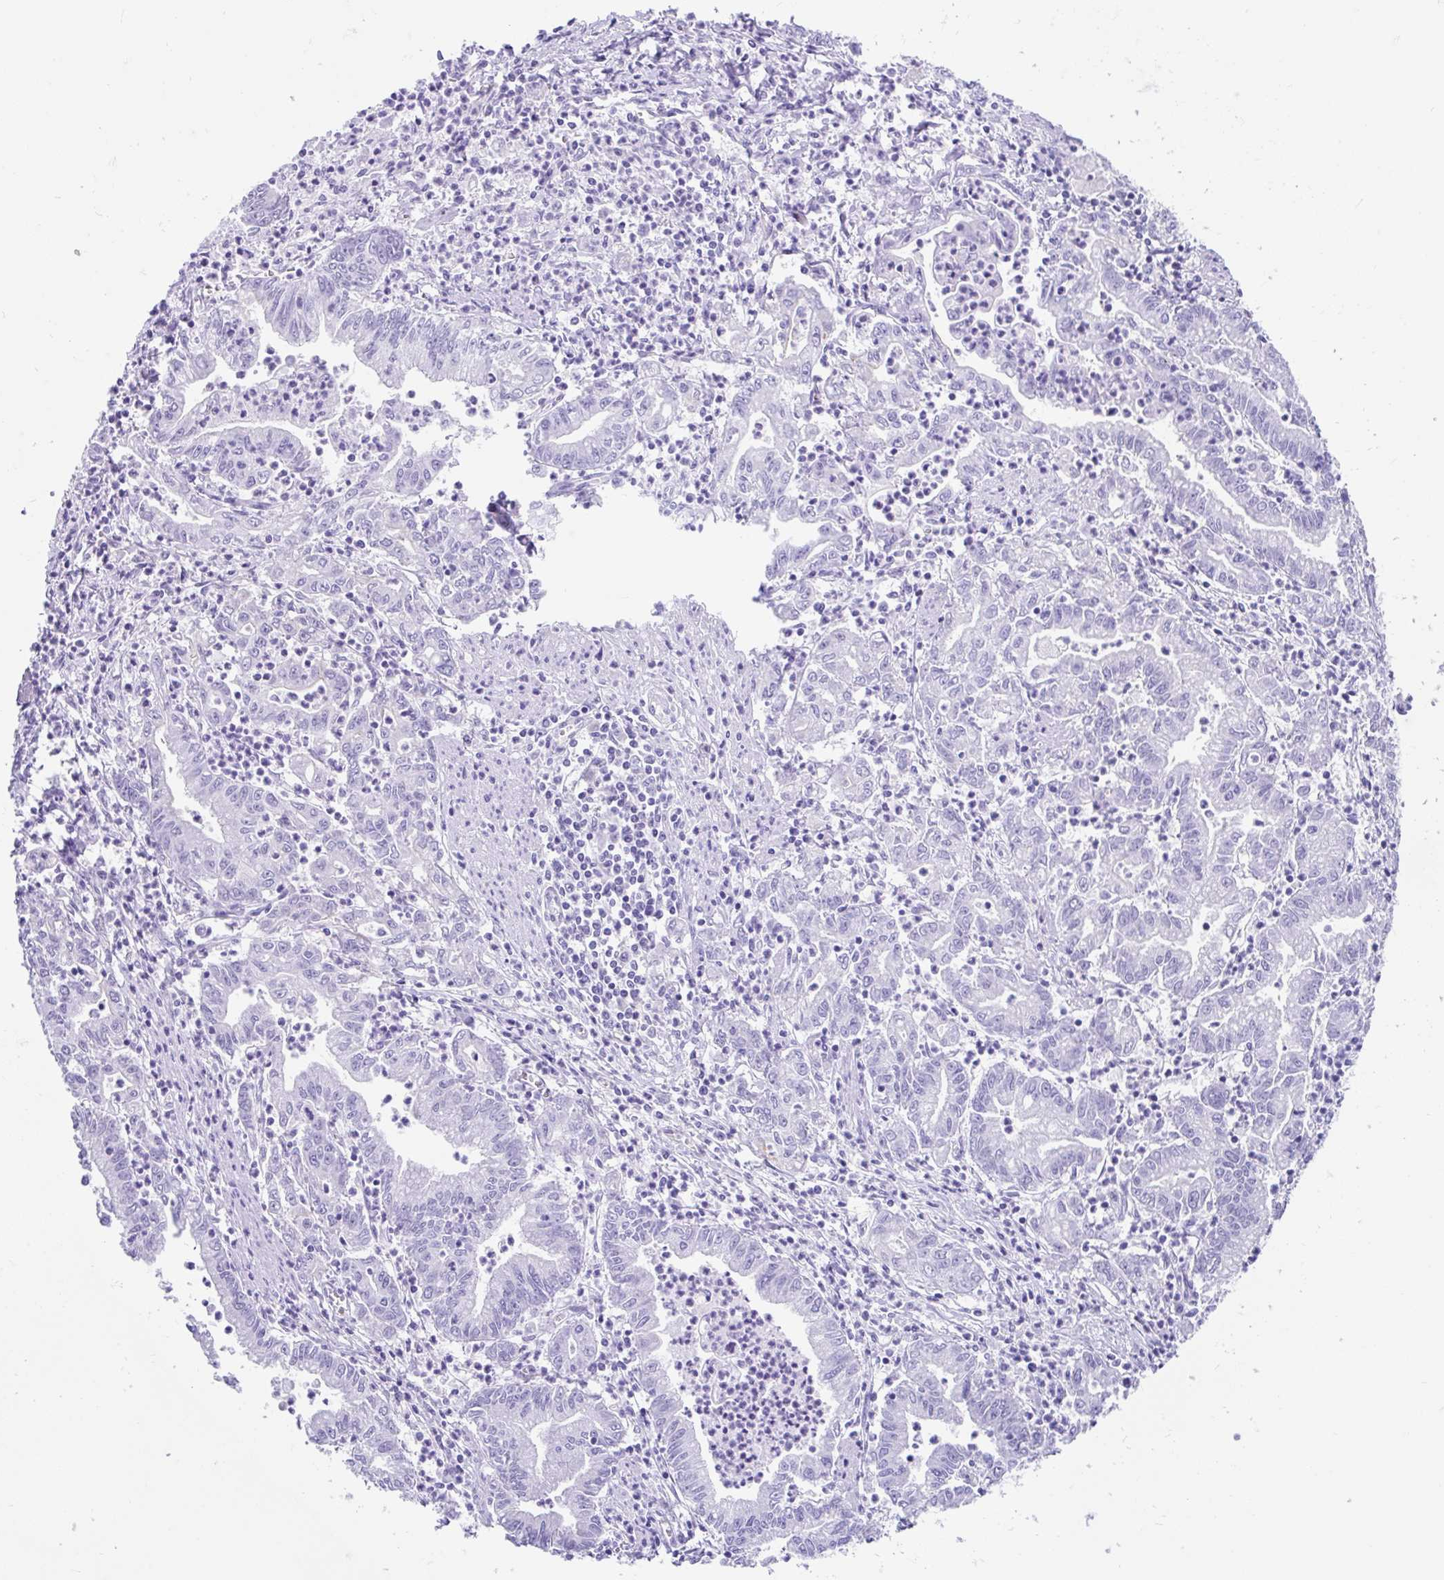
{"staining": {"intensity": "negative", "quantity": "none", "location": "none"}, "tissue": "stomach cancer", "cell_type": "Tumor cells", "image_type": "cancer", "snomed": [{"axis": "morphology", "description": "Adenocarcinoma, NOS"}, {"axis": "topography", "description": "Stomach, upper"}], "caption": "Immunohistochemical staining of human stomach cancer reveals no significant staining in tumor cells. (Stains: DAB IHC with hematoxylin counter stain, Microscopy: brightfield microscopy at high magnification).", "gene": "FAM107A", "patient": {"sex": "female", "age": 79}}